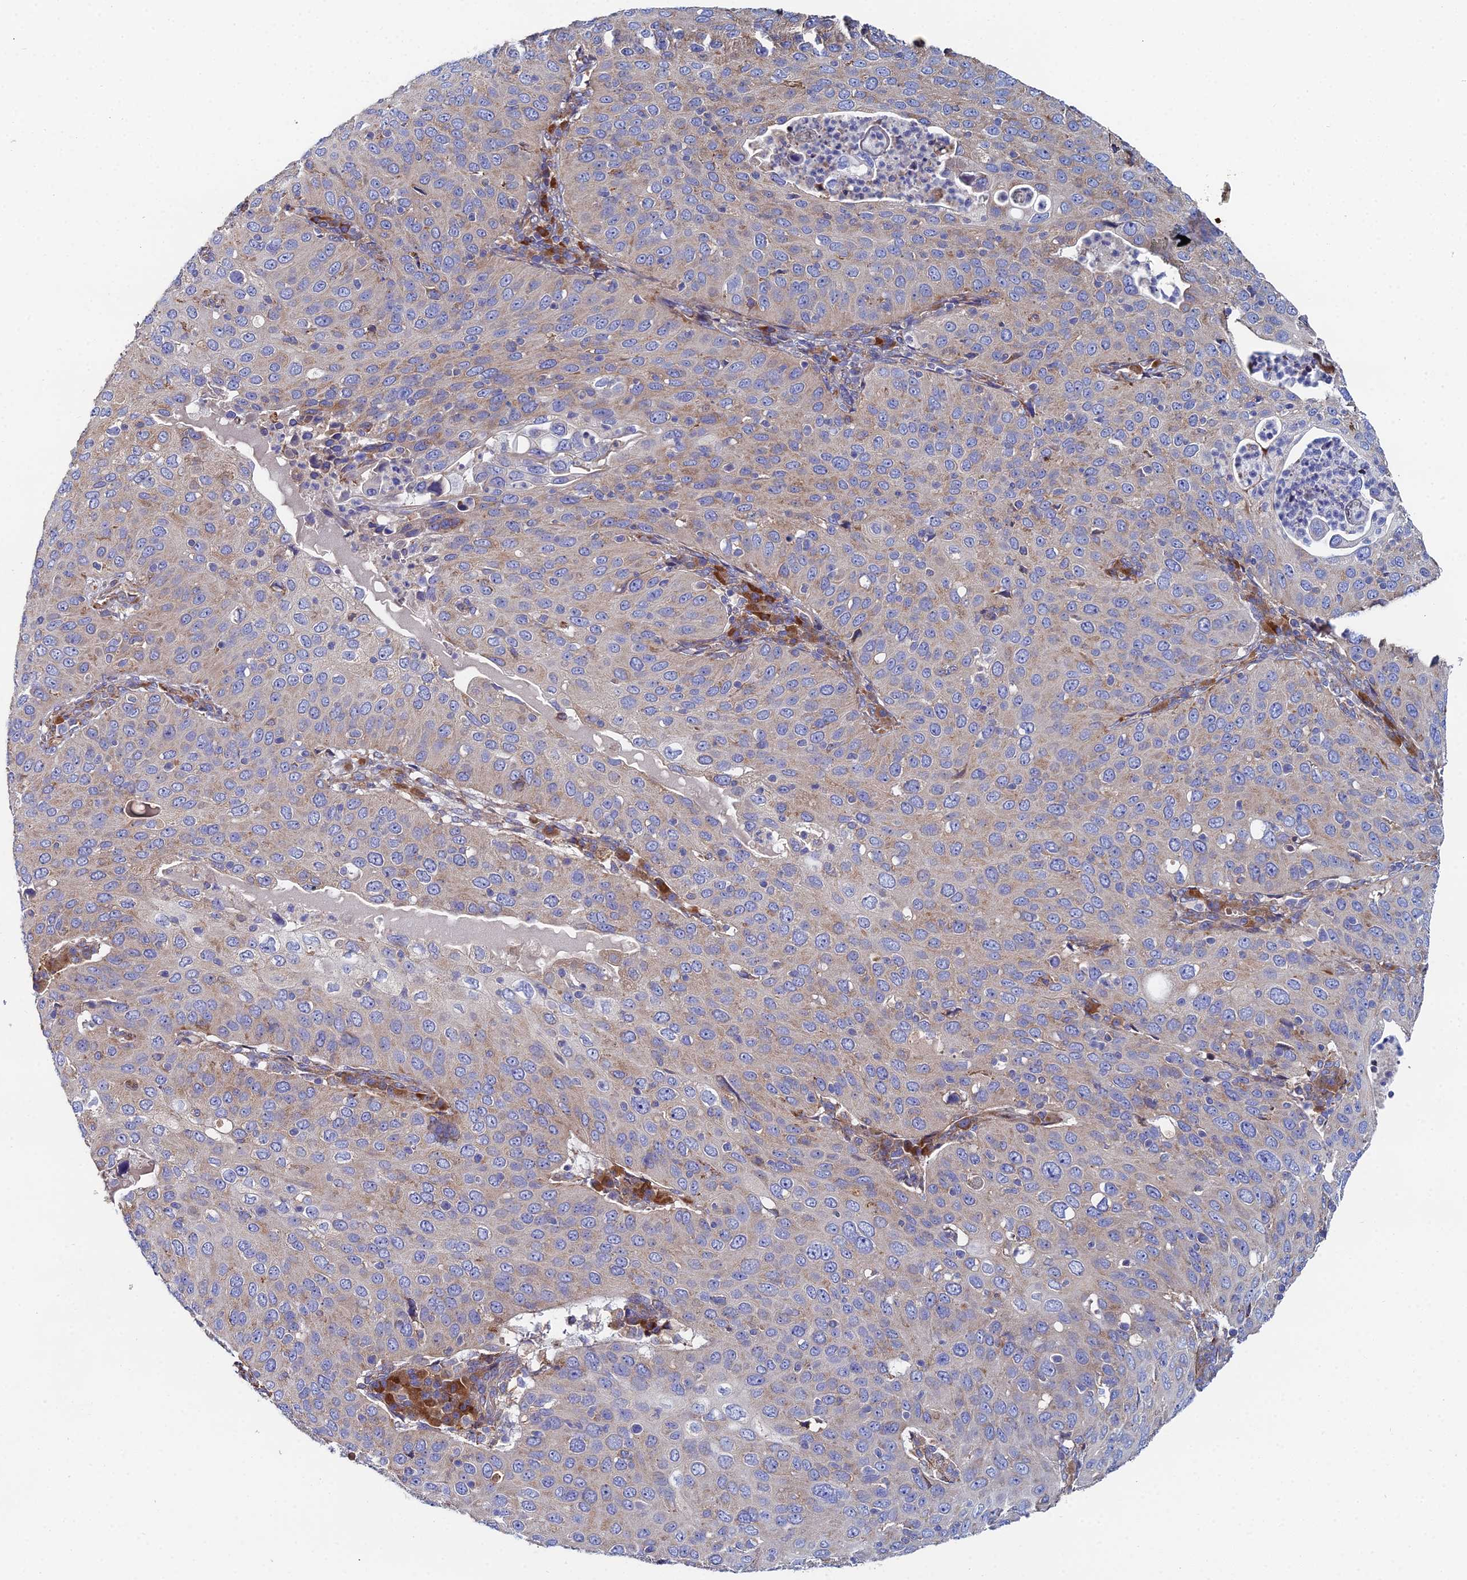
{"staining": {"intensity": "weak", "quantity": "<25%", "location": "cytoplasmic/membranous"}, "tissue": "cervical cancer", "cell_type": "Tumor cells", "image_type": "cancer", "snomed": [{"axis": "morphology", "description": "Squamous cell carcinoma, NOS"}, {"axis": "topography", "description": "Cervix"}], "caption": "Immunohistochemistry of human squamous cell carcinoma (cervical) reveals no expression in tumor cells.", "gene": "CLCN3", "patient": {"sex": "female", "age": 36}}